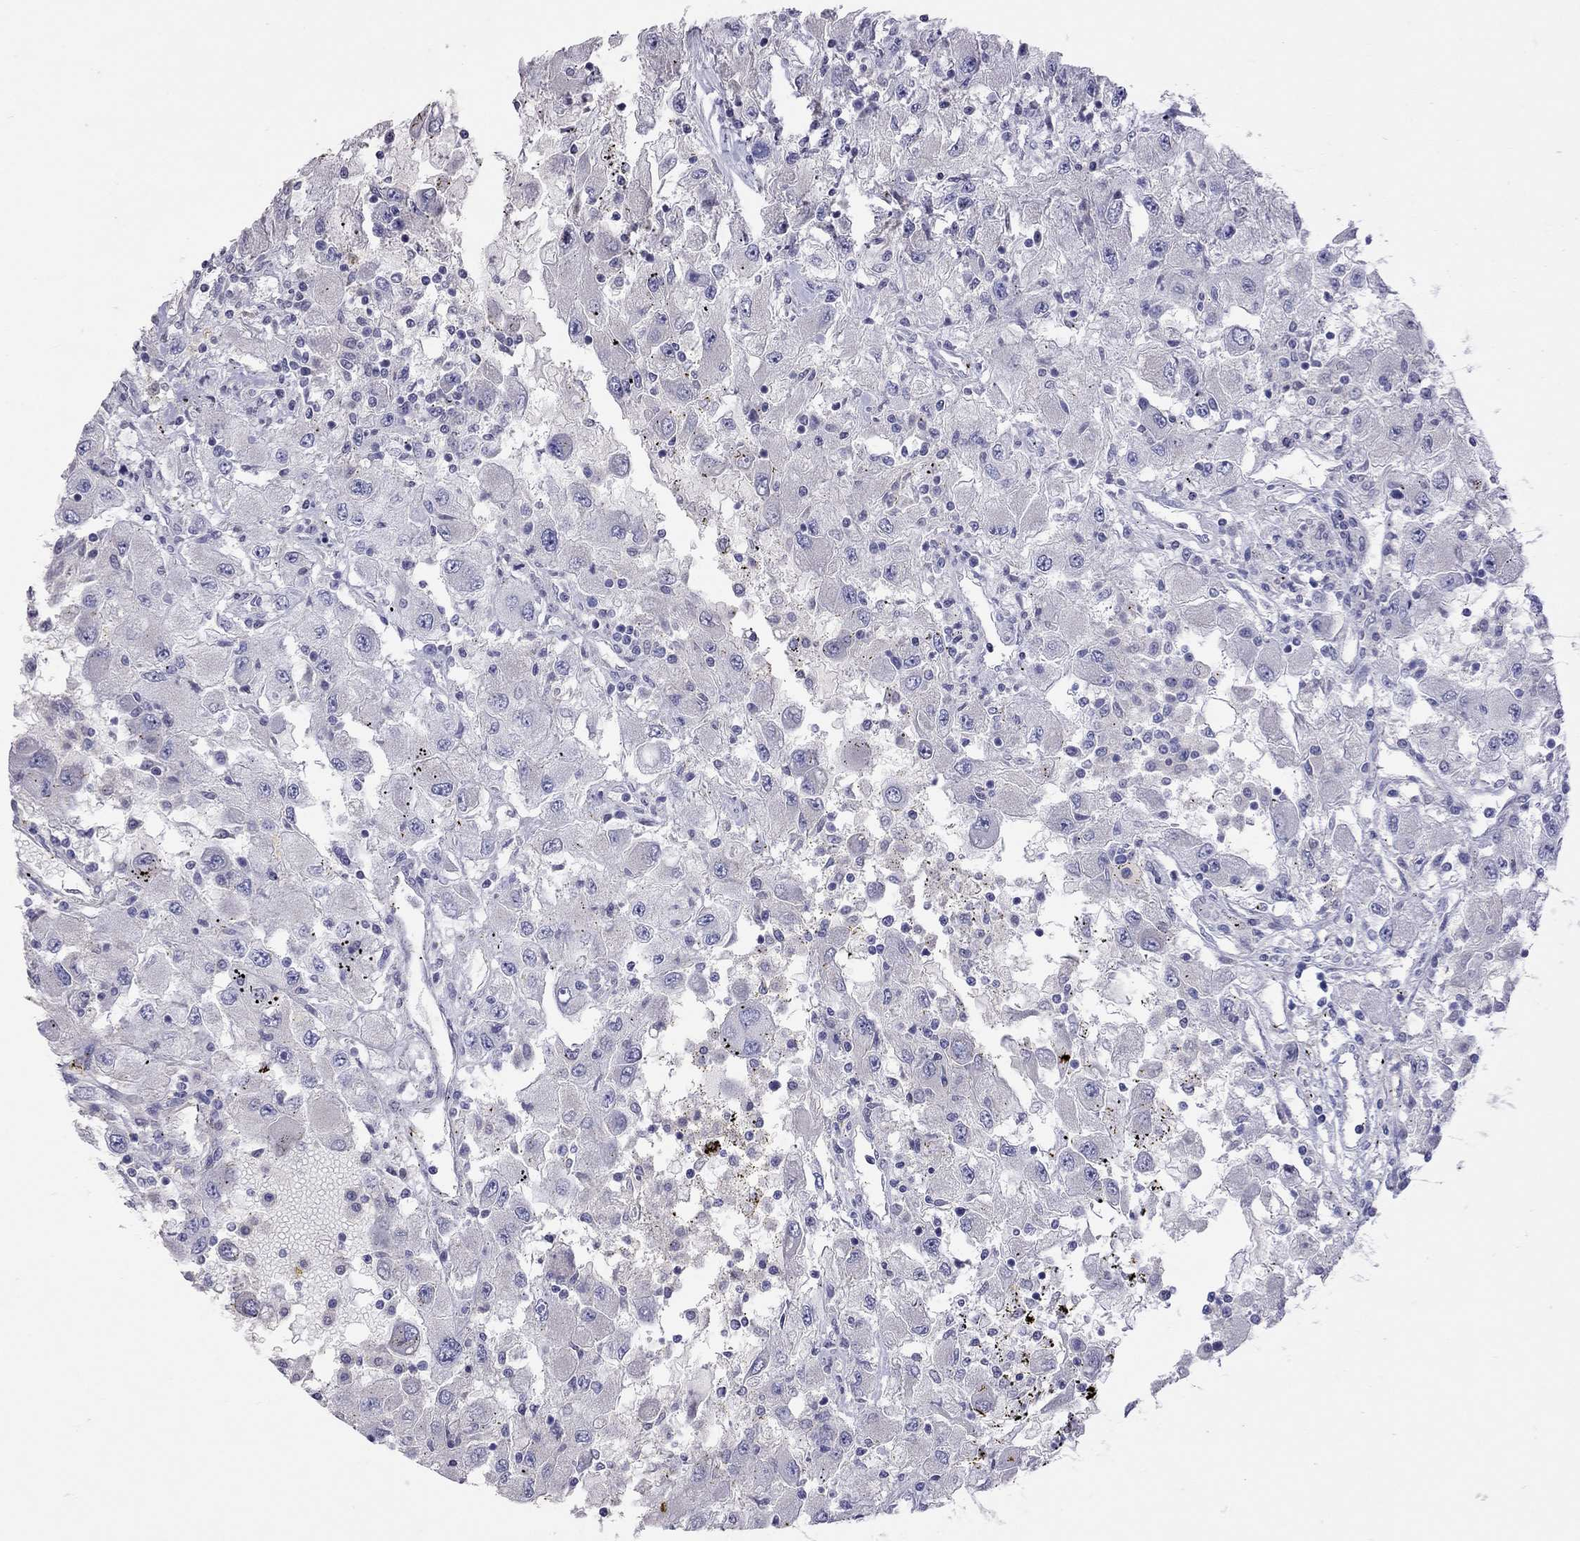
{"staining": {"intensity": "negative", "quantity": "none", "location": "none"}, "tissue": "renal cancer", "cell_type": "Tumor cells", "image_type": "cancer", "snomed": [{"axis": "morphology", "description": "Adenocarcinoma, NOS"}, {"axis": "topography", "description": "Kidney"}], "caption": "A high-resolution micrograph shows IHC staining of adenocarcinoma (renal), which displays no significant staining in tumor cells.", "gene": "MUC16", "patient": {"sex": "female", "age": 67}}